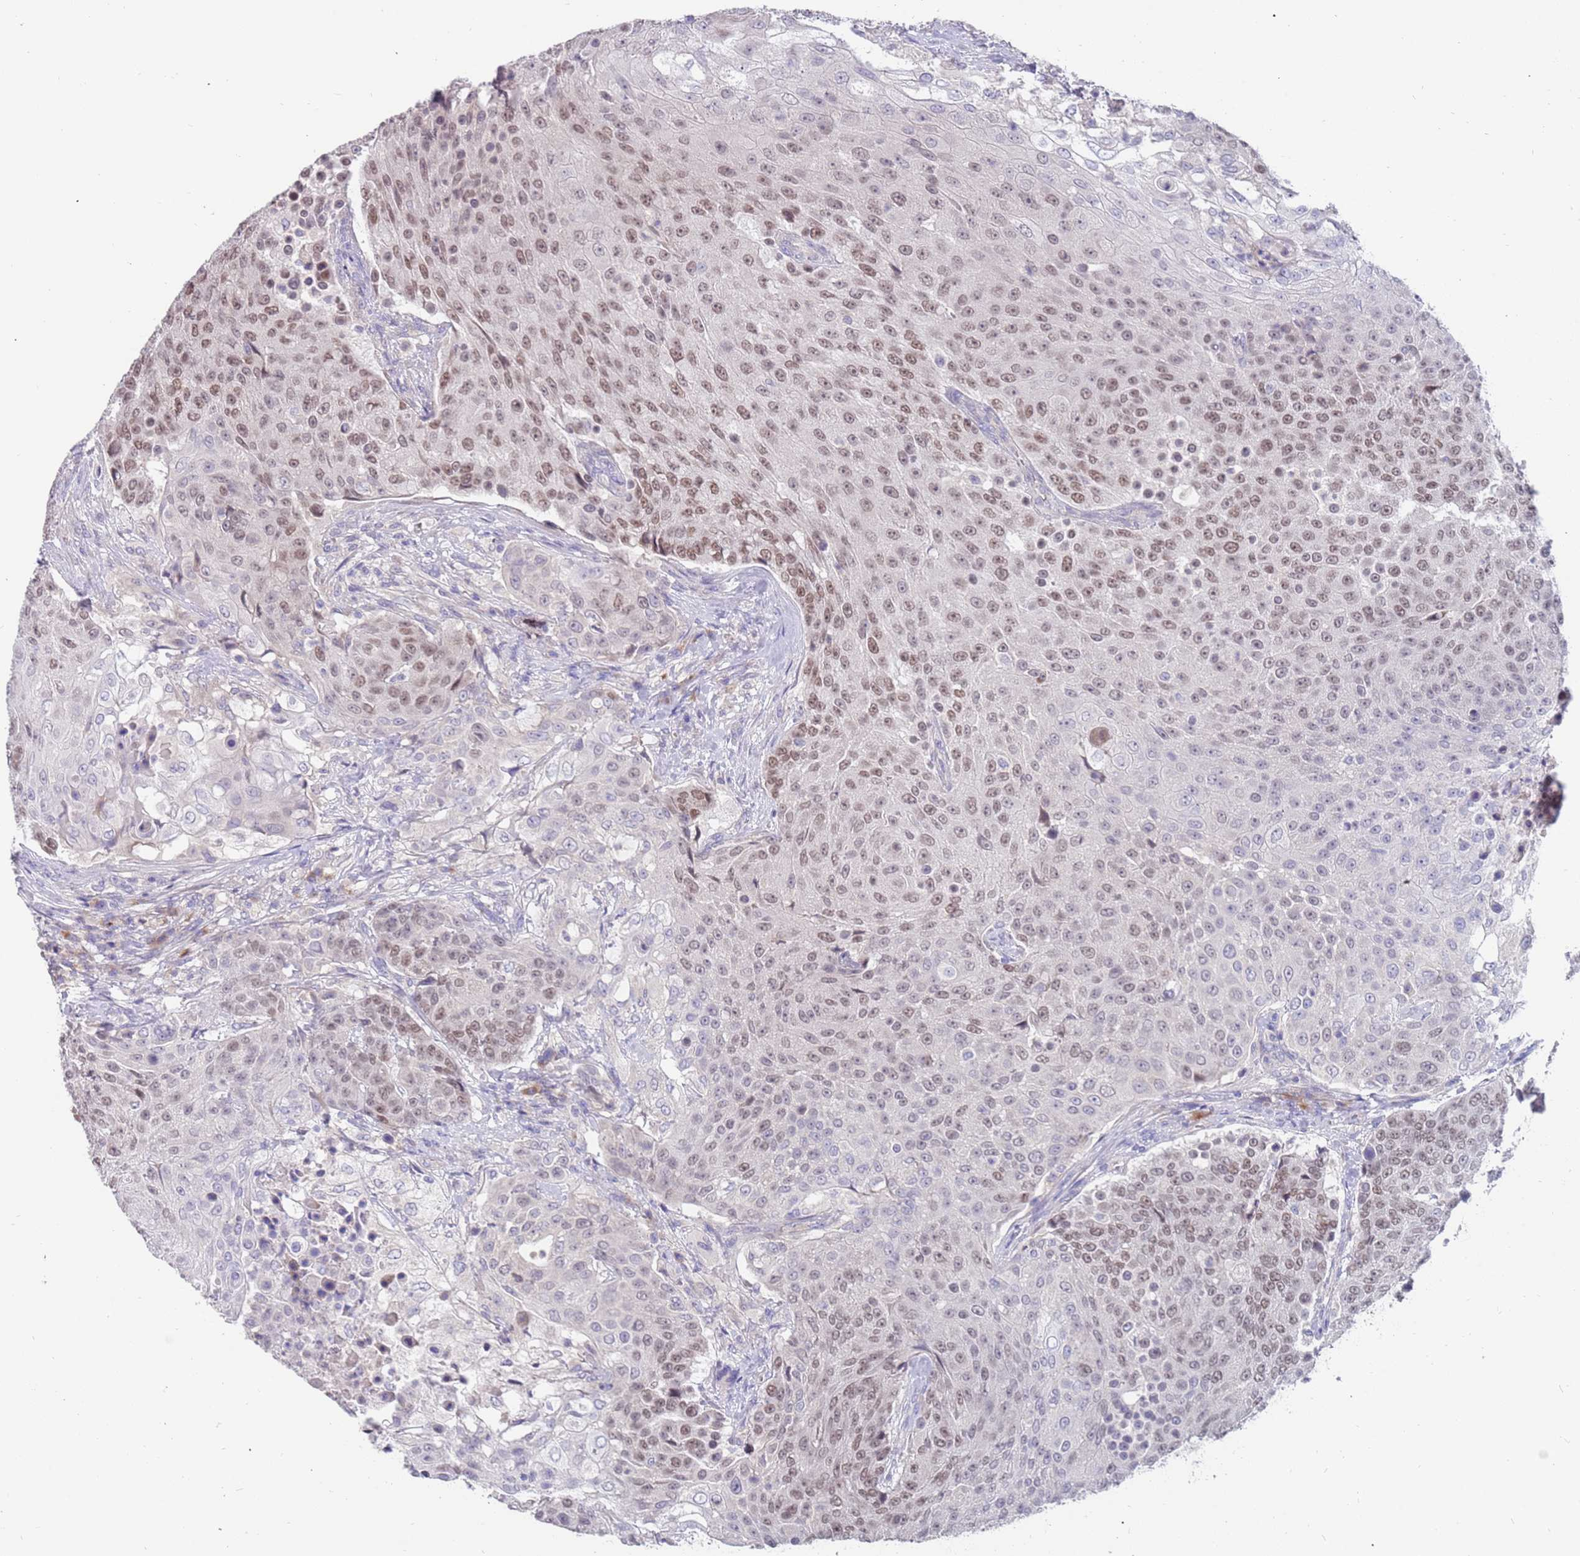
{"staining": {"intensity": "weak", "quantity": "25%-75%", "location": "nuclear"}, "tissue": "urothelial cancer", "cell_type": "Tumor cells", "image_type": "cancer", "snomed": [{"axis": "morphology", "description": "Urothelial carcinoma, High grade"}, {"axis": "topography", "description": "Urinary bladder"}], "caption": "This is an image of immunohistochemistry staining of urothelial cancer, which shows weak positivity in the nuclear of tumor cells.", "gene": "ZNF746", "patient": {"sex": "female", "age": 63}}